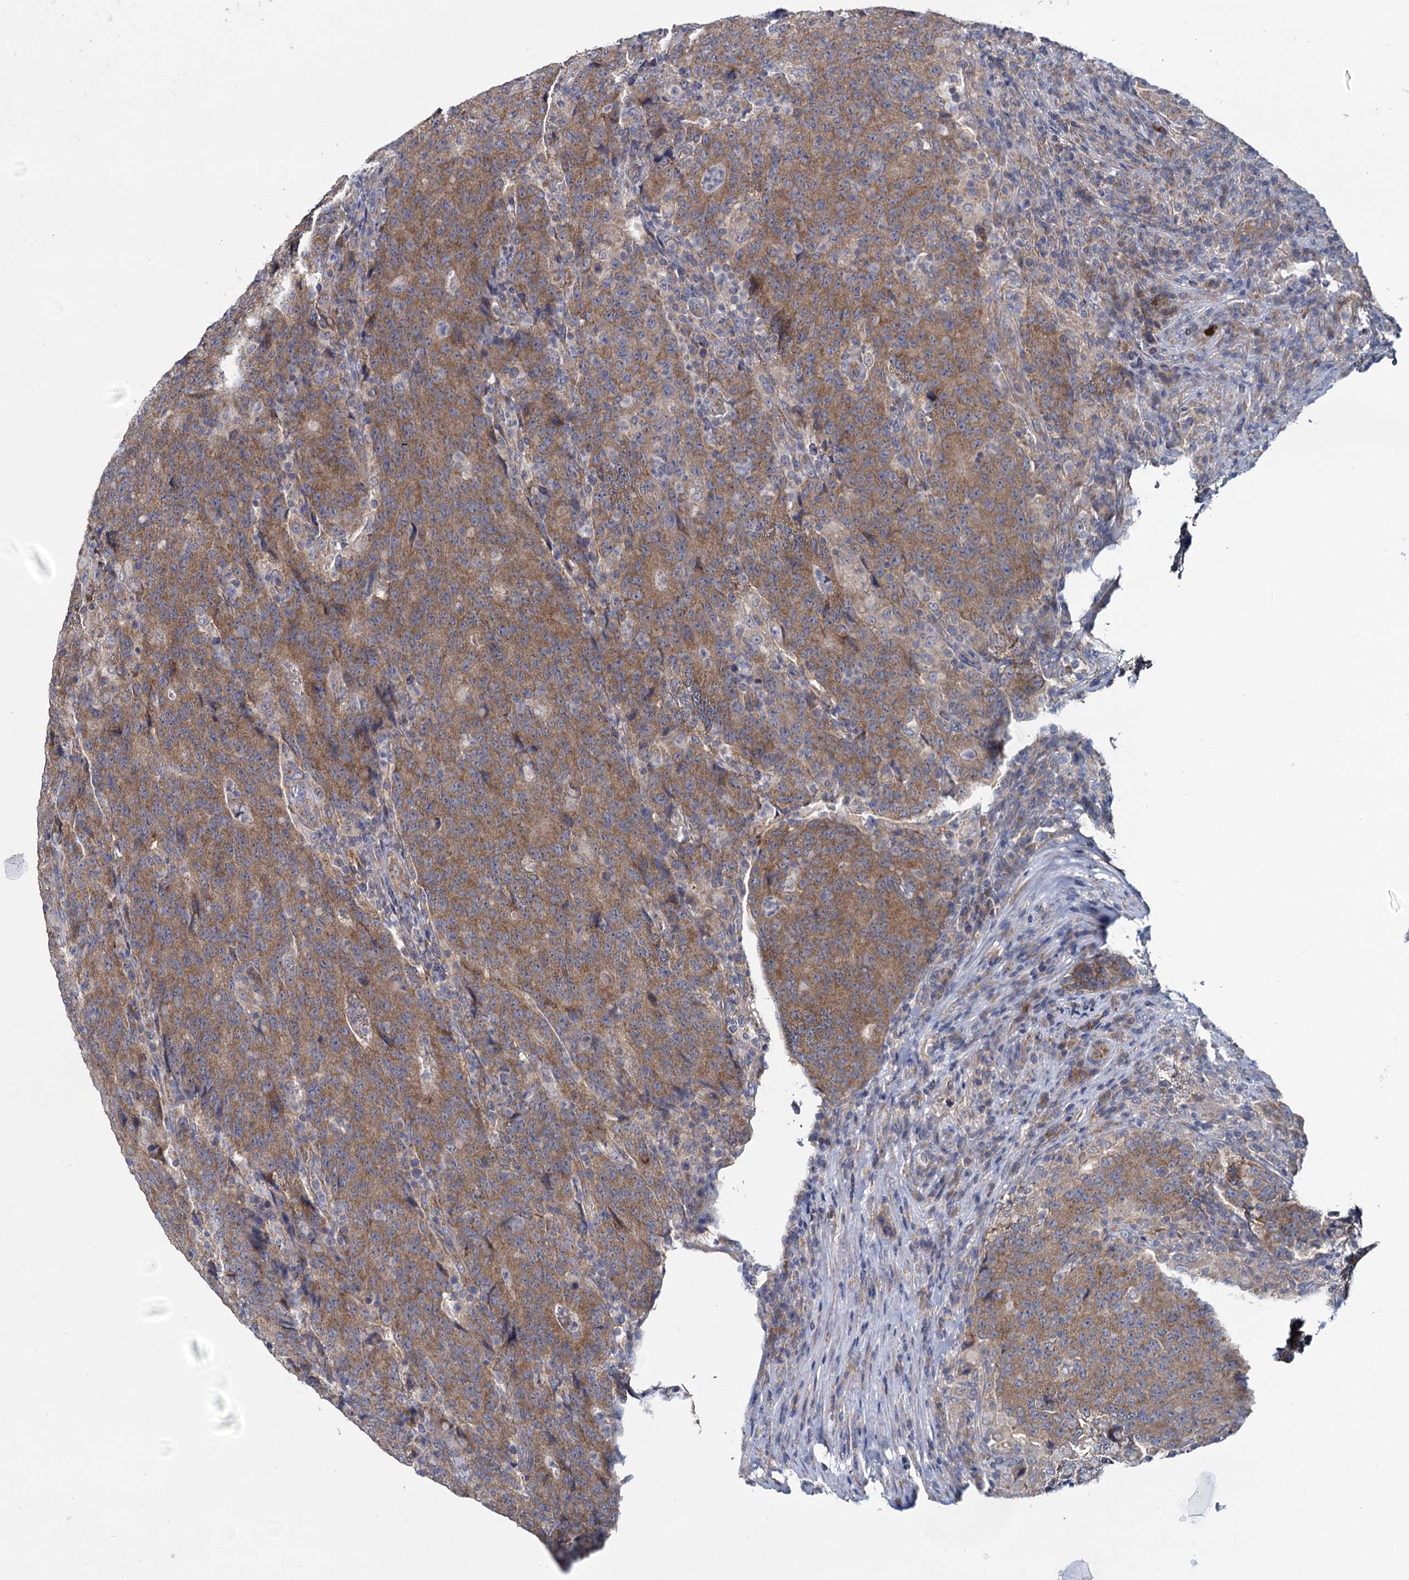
{"staining": {"intensity": "moderate", "quantity": ">75%", "location": "cytoplasmic/membranous"}, "tissue": "colorectal cancer", "cell_type": "Tumor cells", "image_type": "cancer", "snomed": [{"axis": "morphology", "description": "Adenocarcinoma, NOS"}, {"axis": "topography", "description": "Colon"}], "caption": "A histopathology image showing moderate cytoplasmic/membranous positivity in about >75% of tumor cells in adenocarcinoma (colorectal), as visualized by brown immunohistochemical staining.", "gene": "GSTM2", "patient": {"sex": "female", "age": 75}}